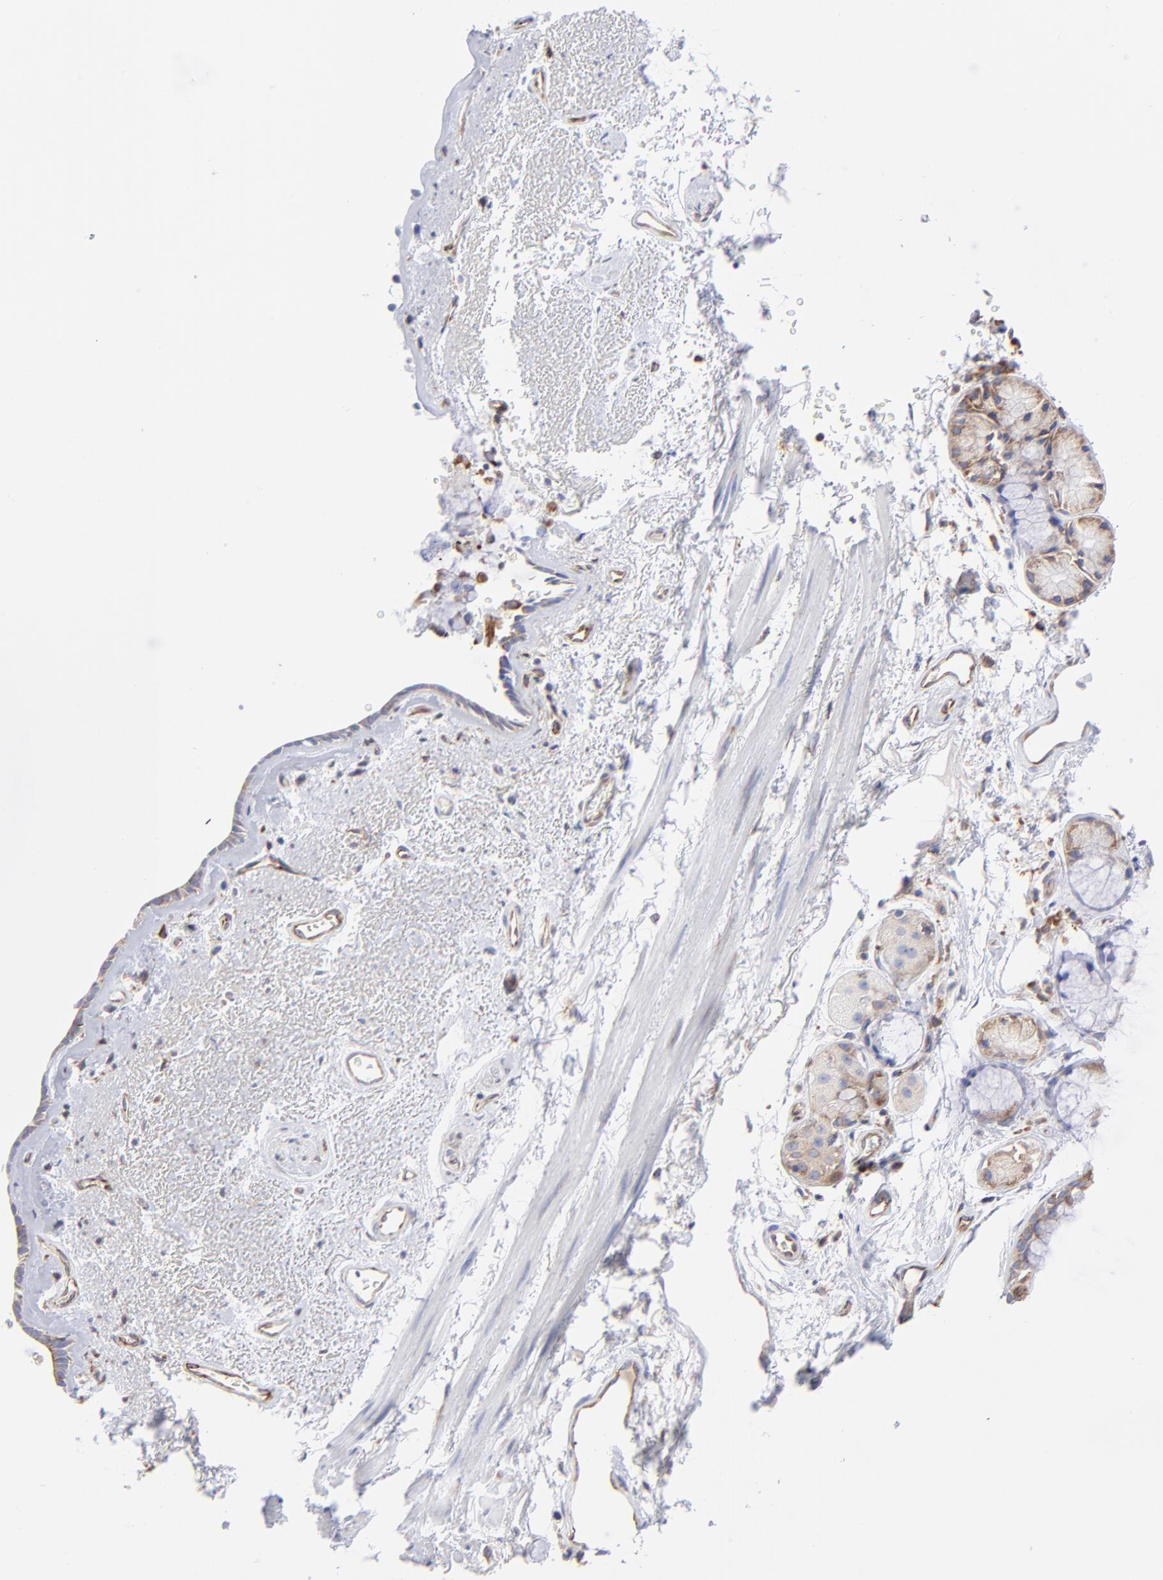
{"staining": {"intensity": "moderate", "quantity": ">75%", "location": "cytoplasmic/membranous"}, "tissue": "bronchus", "cell_type": "Respiratory epithelial cells", "image_type": "normal", "snomed": [{"axis": "morphology", "description": "Normal tissue, NOS"}, {"axis": "morphology", "description": "Adenocarcinoma, NOS"}, {"axis": "topography", "description": "Bronchus"}, {"axis": "topography", "description": "Lung"}], "caption": "A brown stain highlights moderate cytoplasmic/membranous positivity of a protein in respiratory epithelial cells of normal bronchus.", "gene": "EIF2AK2", "patient": {"sex": "male", "age": 71}}